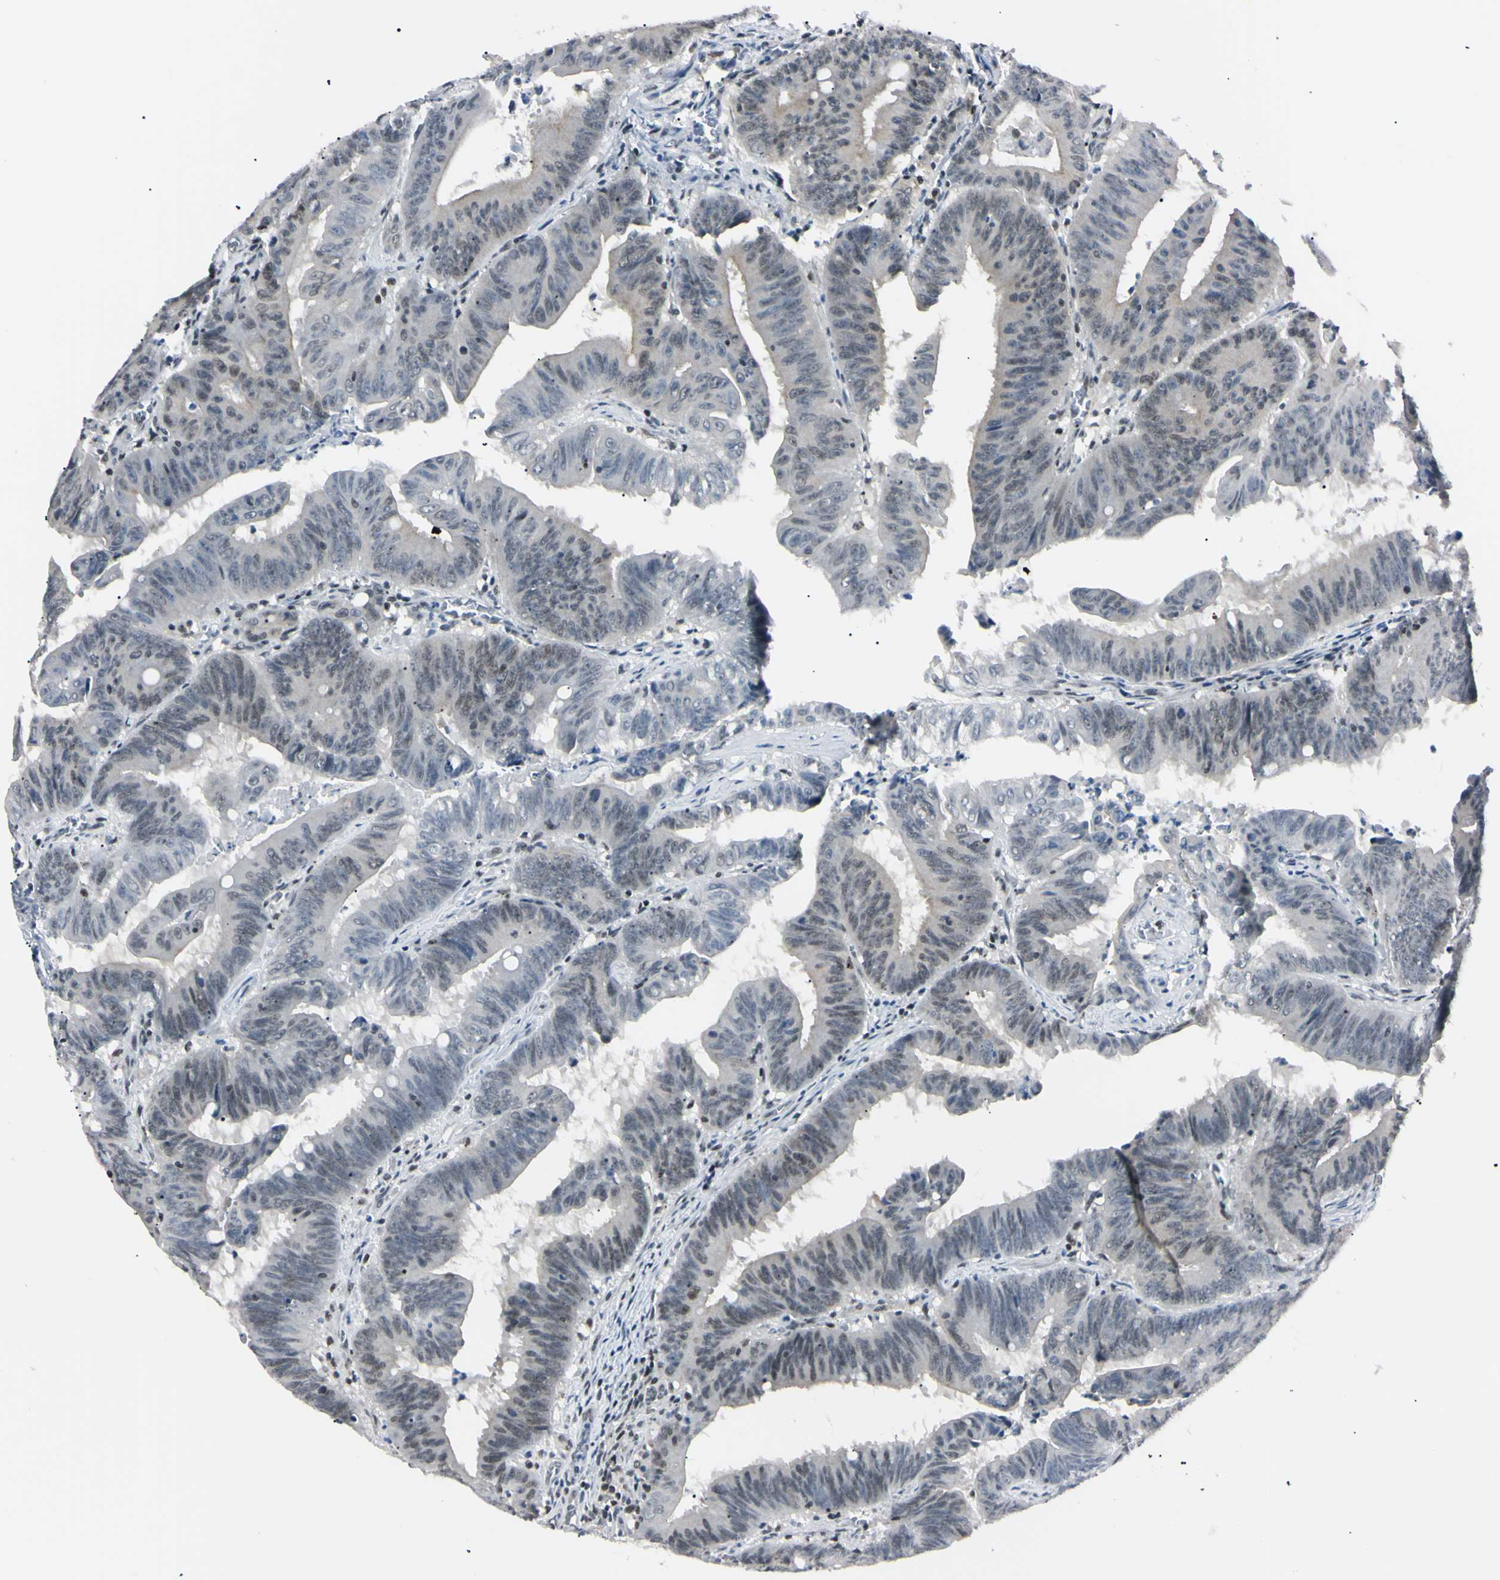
{"staining": {"intensity": "negative", "quantity": "none", "location": "none"}, "tissue": "colorectal cancer", "cell_type": "Tumor cells", "image_type": "cancer", "snomed": [{"axis": "morphology", "description": "Adenocarcinoma, NOS"}, {"axis": "topography", "description": "Colon"}], "caption": "IHC image of colorectal adenocarcinoma stained for a protein (brown), which displays no positivity in tumor cells. (DAB (3,3'-diaminobenzidine) immunohistochemistry with hematoxylin counter stain).", "gene": "C1orf174", "patient": {"sex": "male", "age": 45}}